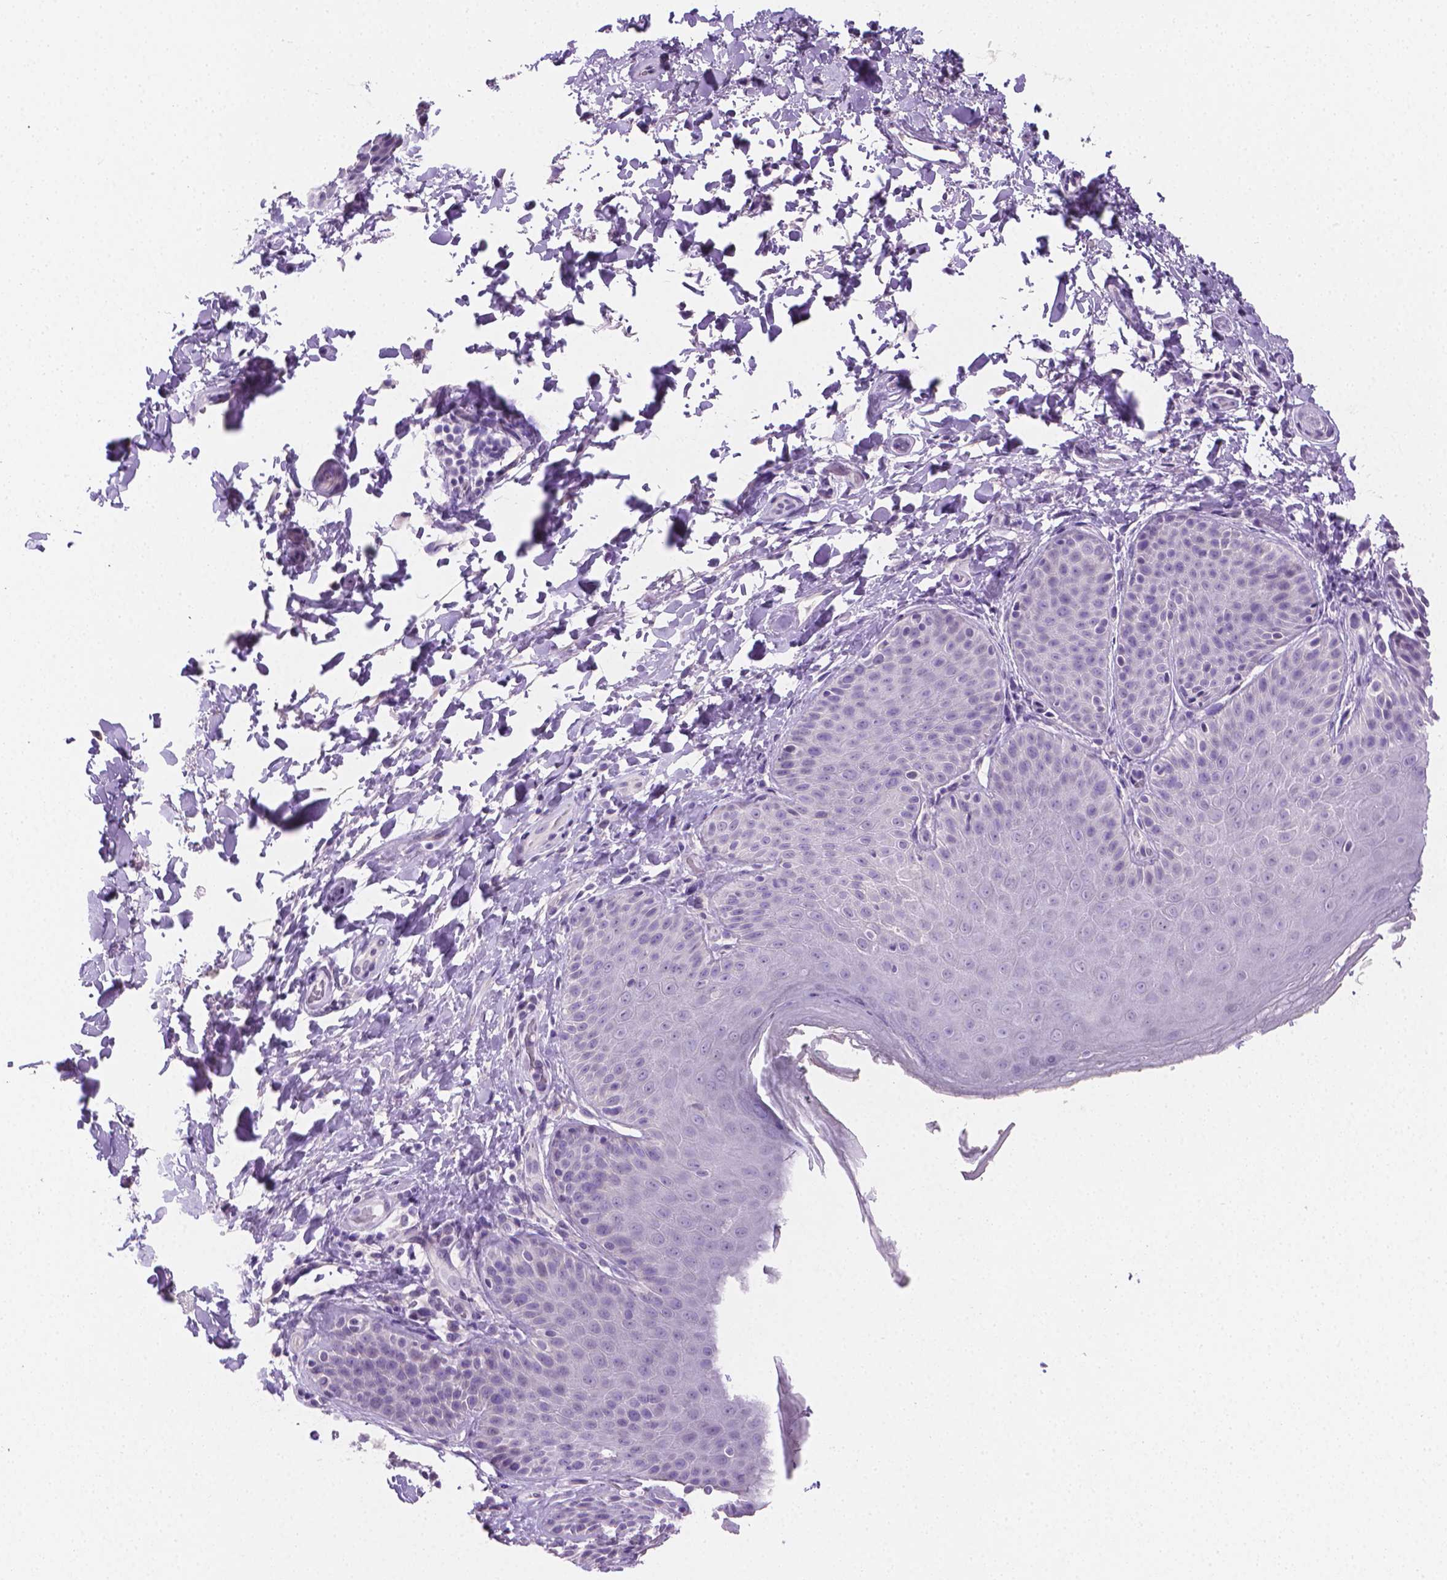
{"staining": {"intensity": "negative", "quantity": "none", "location": "none"}, "tissue": "skin", "cell_type": "Epidermal cells", "image_type": "normal", "snomed": [{"axis": "morphology", "description": "Normal tissue, NOS"}, {"axis": "topography", "description": "Anal"}, {"axis": "topography", "description": "Peripheral nerve tissue"}], "caption": "The micrograph shows no staining of epidermal cells in unremarkable skin.", "gene": "TNNI2", "patient": {"sex": "male", "age": 51}}